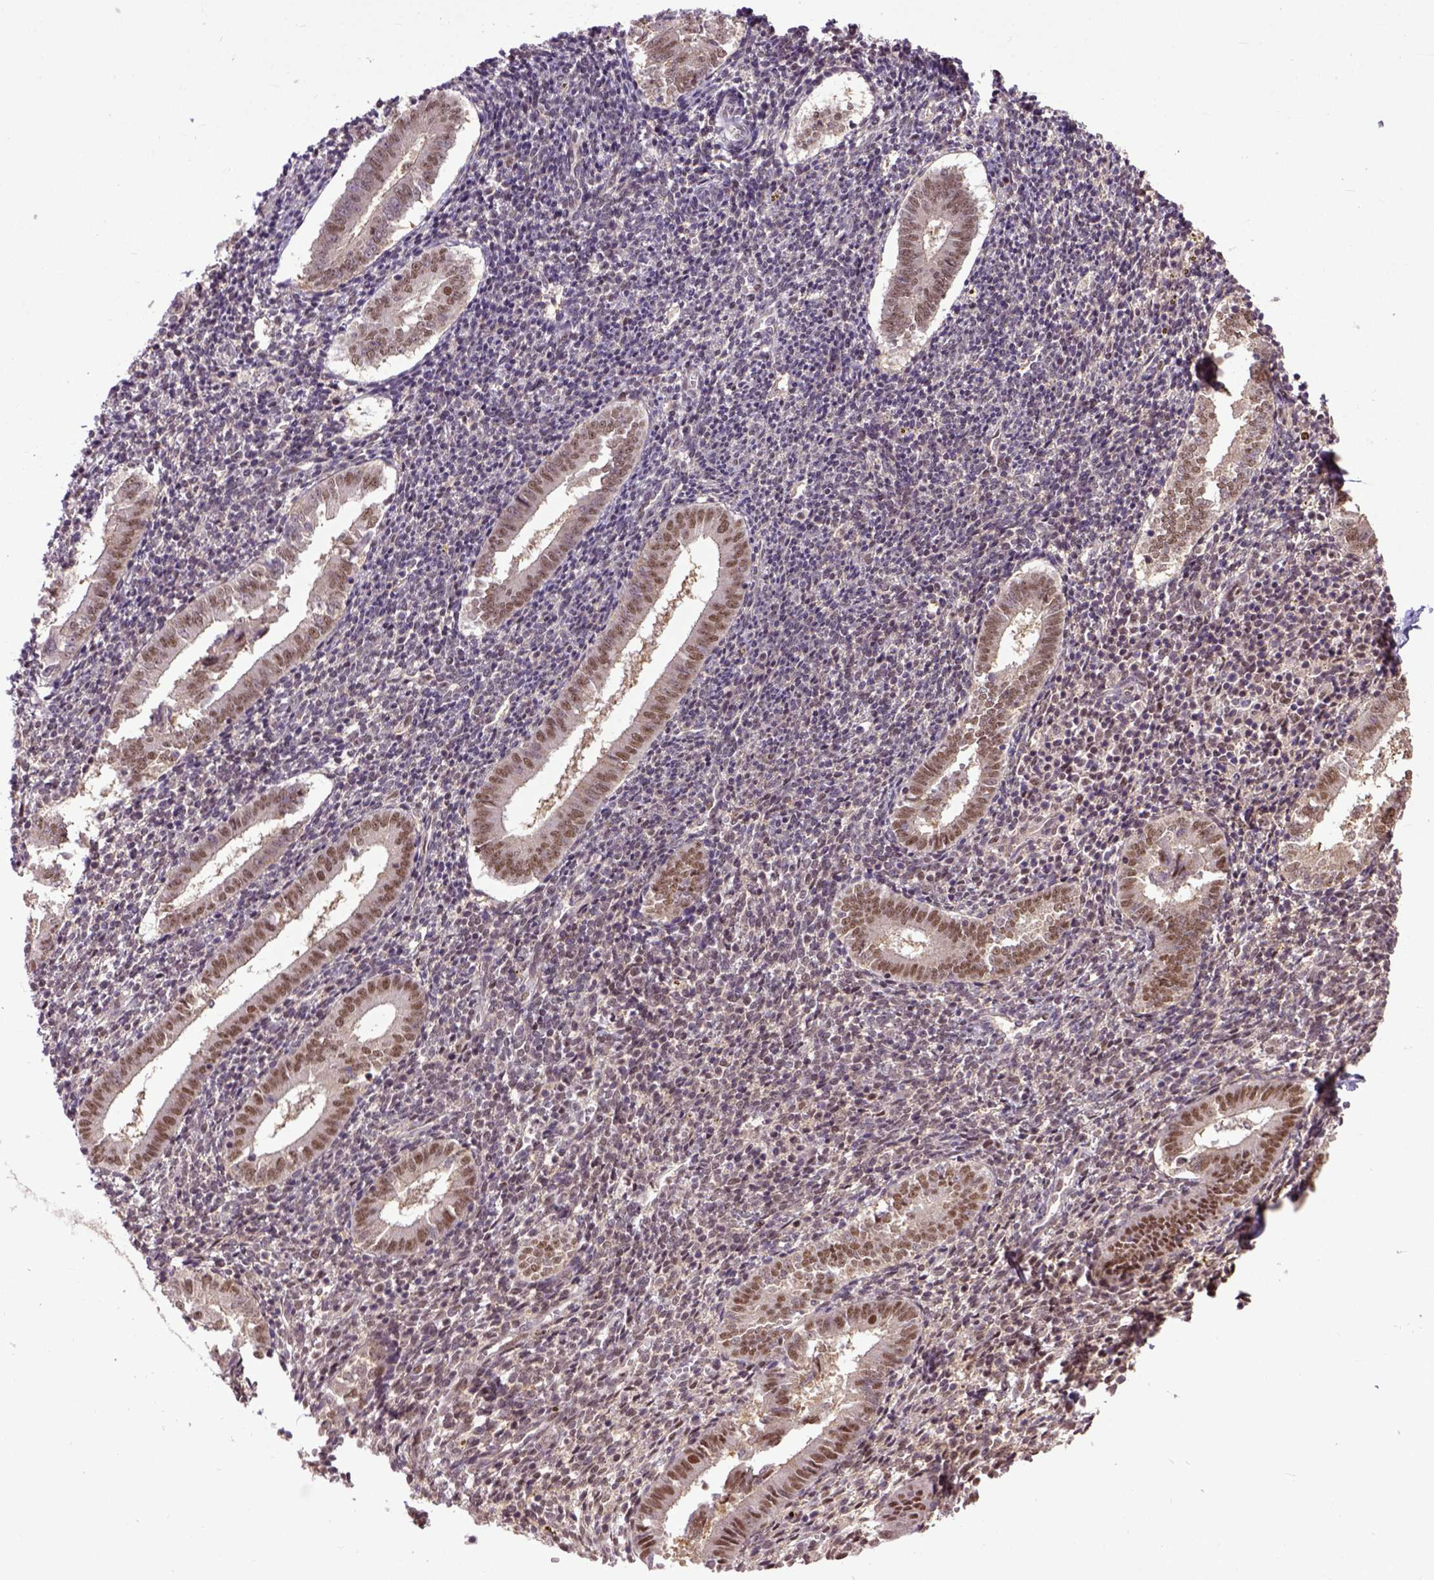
{"staining": {"intensity": "moderate", "quantity": "<25%", "location": "nuclear"}, "tissue": "endometrium", "cell_type": "Cells in endometrial stroma", "image_type": "normal", "snomed": [{"axis": "morphology", "description": "Normal tissue, NOS"}, {"axis": "topography", "description": "Endometrium"}], "caption": "Protein staining of benign endometrium reveals moderate nuclear positivity in about <25% of cells in endometrial stroma.", "gene": "UBA3", "patient": {"sex": "female", "age": 25}}